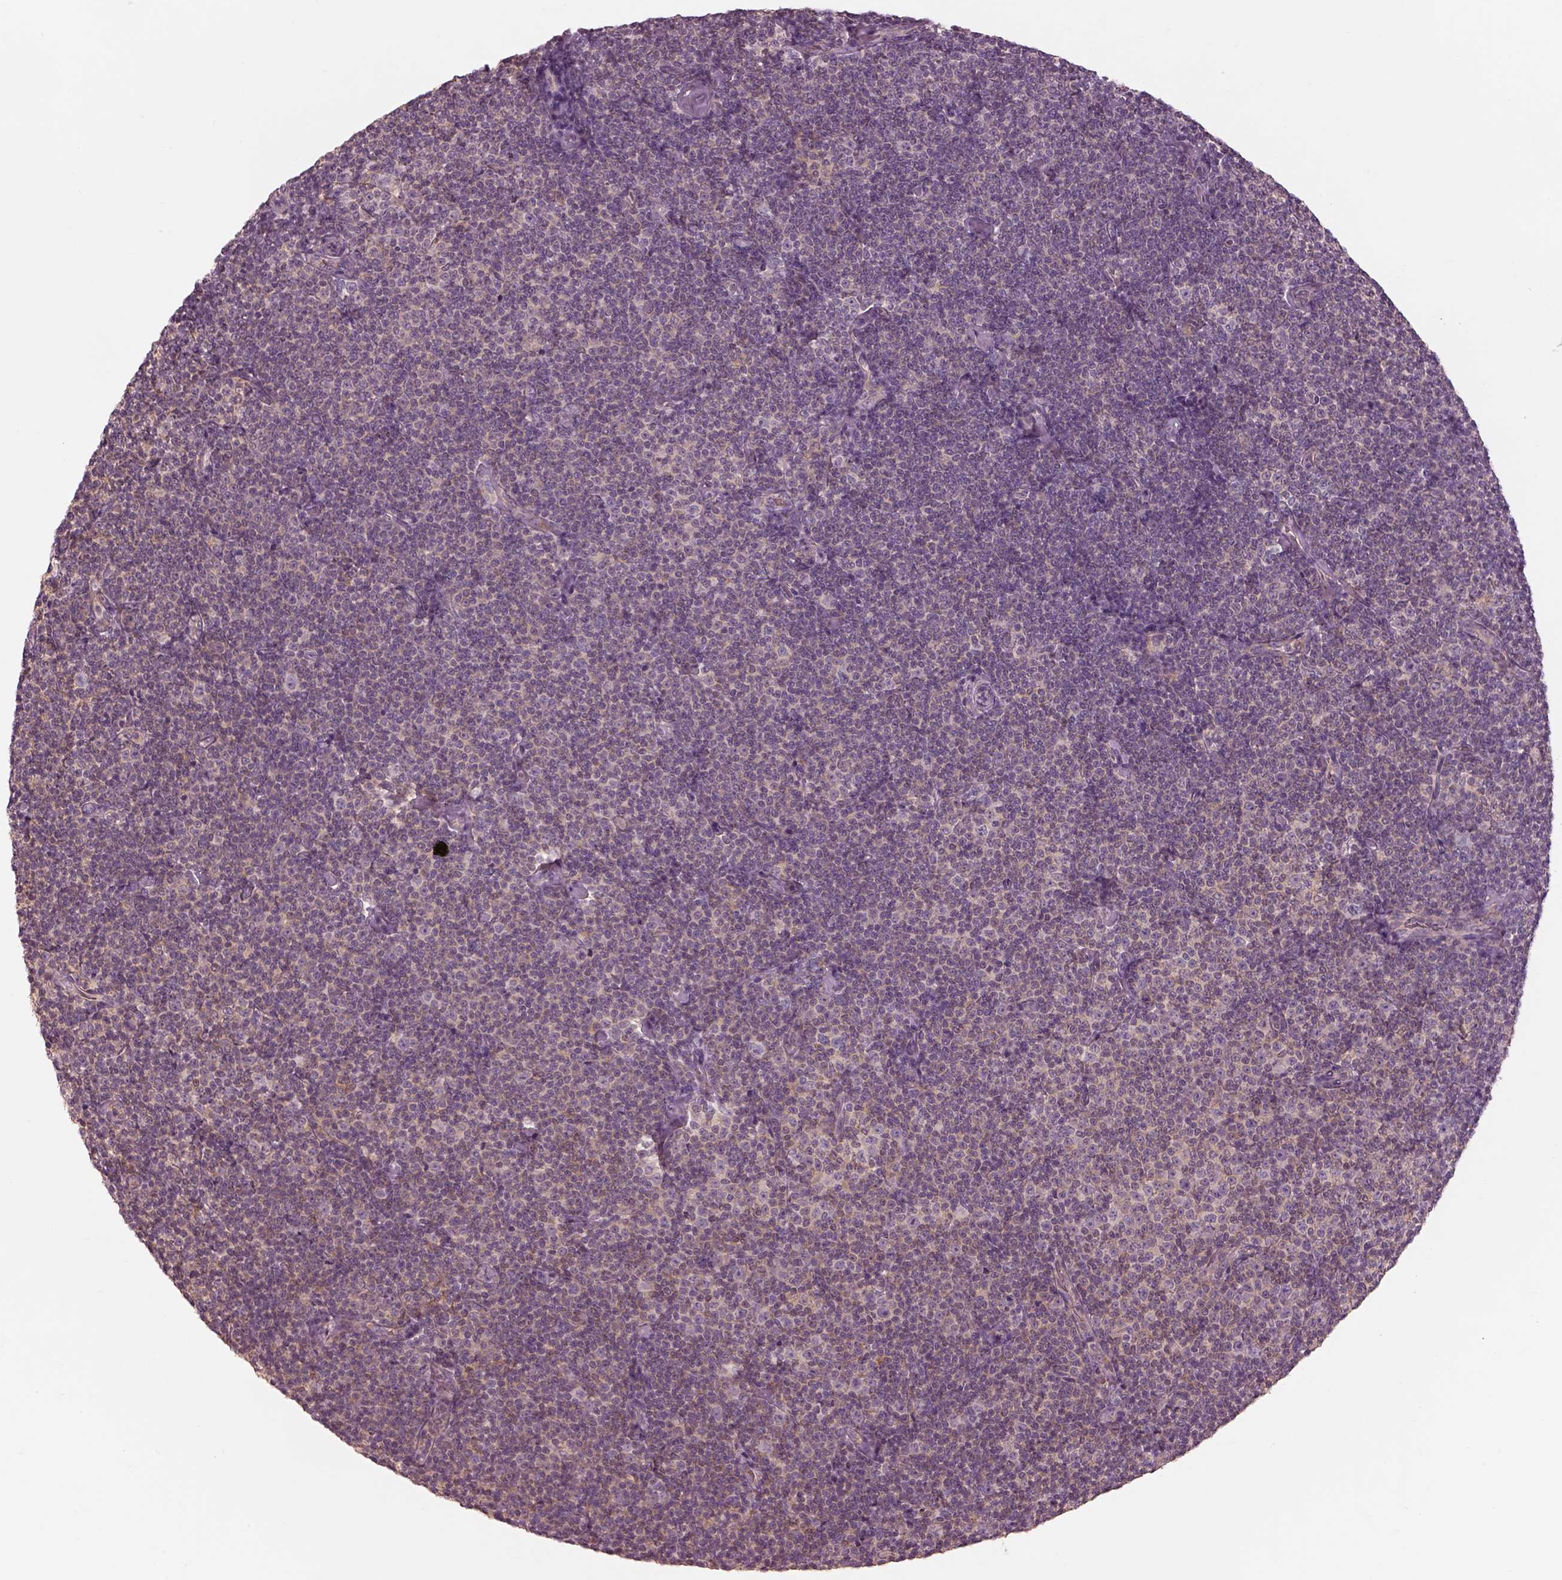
{"staining": {"intensity": "weak", "quantity": ">75%", "location": "cytoplasmic/membranous"}, "tissue": "lymphoma", "cell_type": "Tumor cells", "image_type": "cancer", "snomed": [{"axis": "morphology", "description": "Malignant lymphoma, non-Hodgkin's type, Low grade"}, {"axis": "topography", "description": "Lymph node"}], "caption": "A photomicrograph of lymphoma stained for a protein displays weak cytoplasmic/membranous brown staining in tumor cells.", "gene": "PRKACG", "patient": {"sex": "male", "age": 81}}